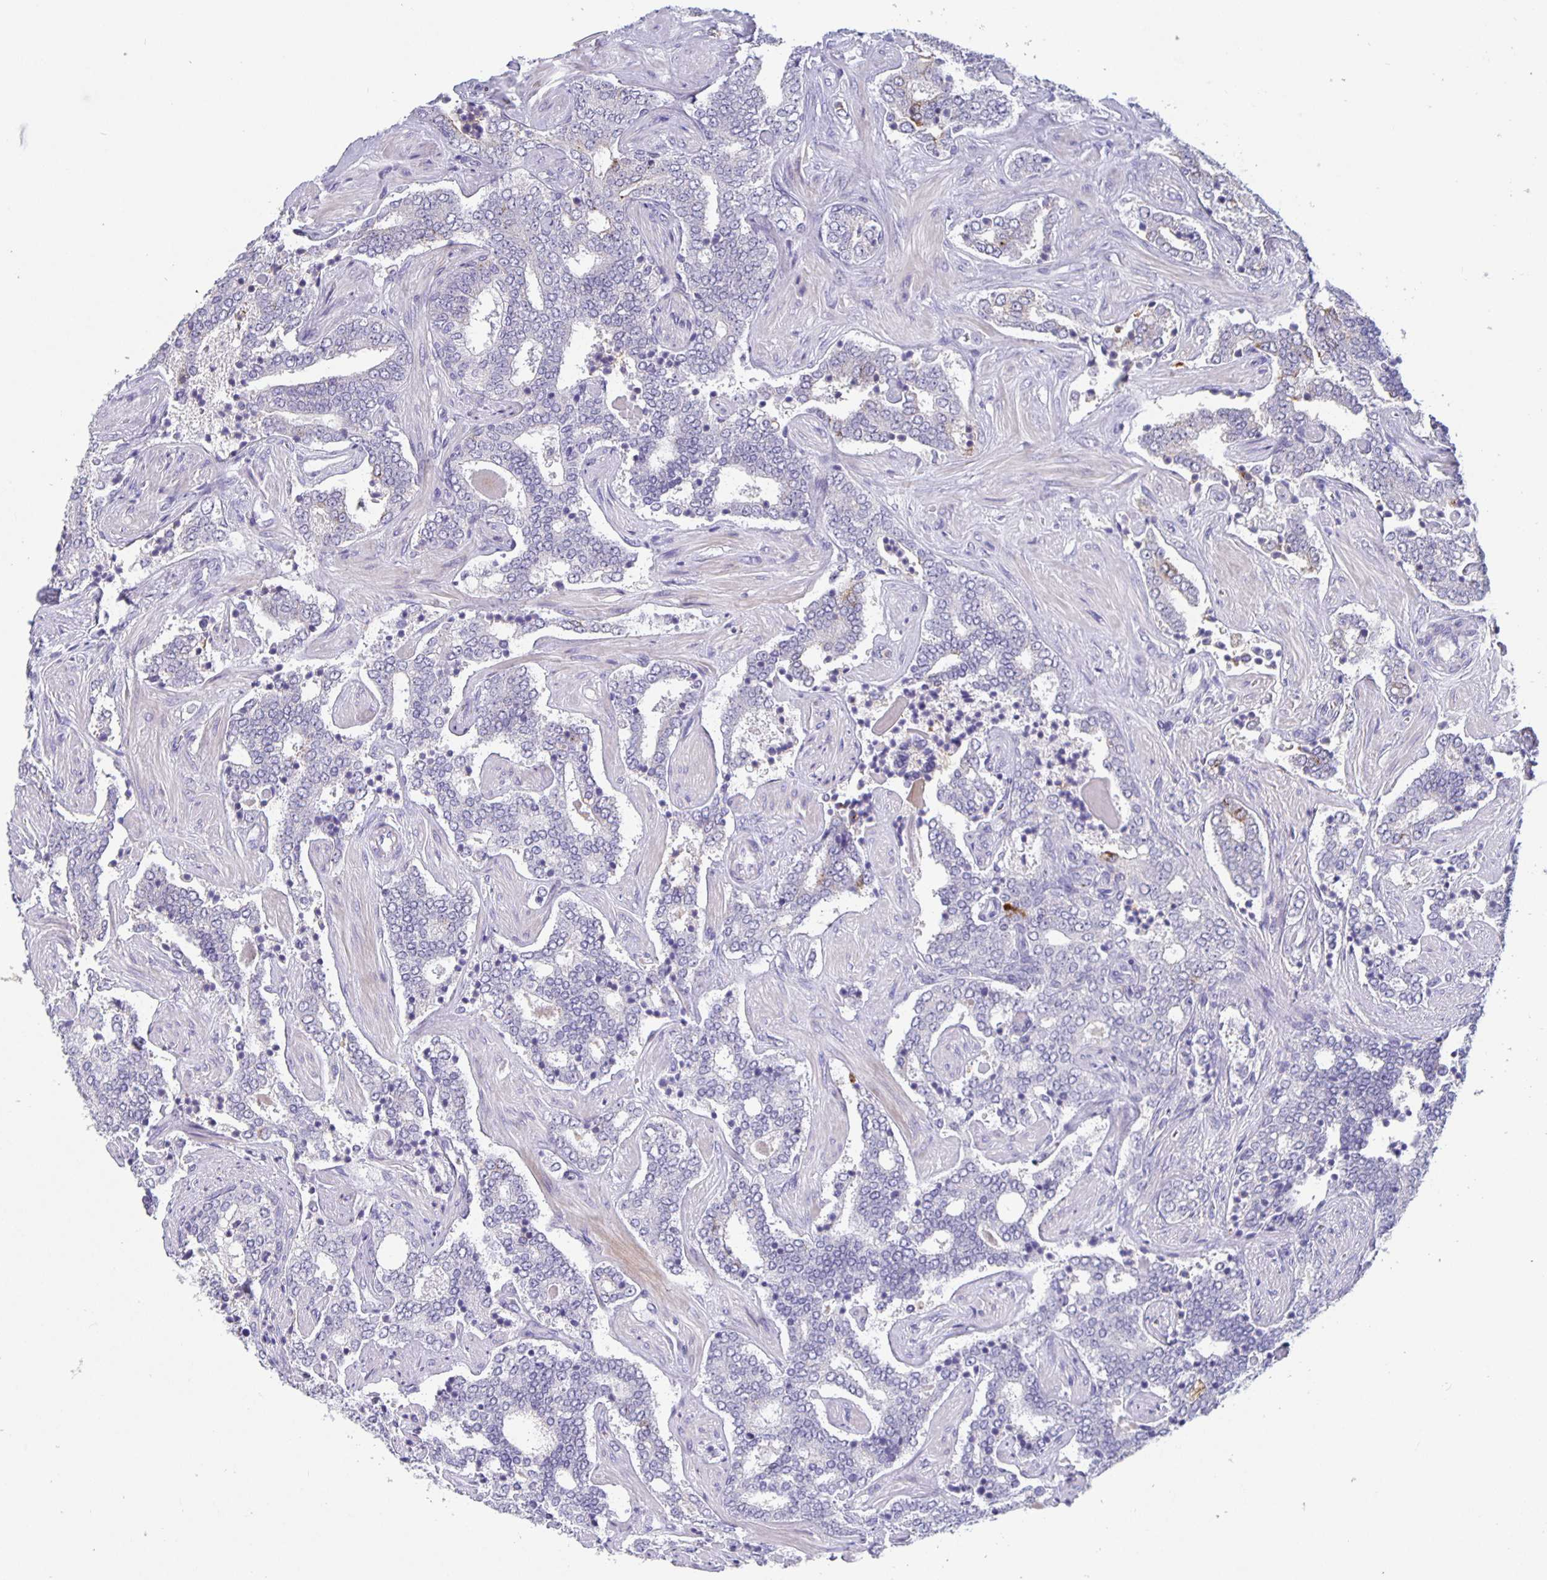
{"staining": {"intensity": "negative", "quantity": "none", "location": "none"}, "tissue": "prostate cancer", "cell_type": "Tumor cells", "image_type": "cancer", "snomed": [{"axis": "morphology", "description": "Adenocarcinoma, High grade"}, {"axis": "topography", "description": "Prostate"}], "caption": "This is a histopathology image of immunohistochemistry staining of prostate cancer (adenocarcinoma (high-grade)), which shows no expression in tumor cells.", "gene": "GDF15", "patient": {"sex": "male", "age": 60}}